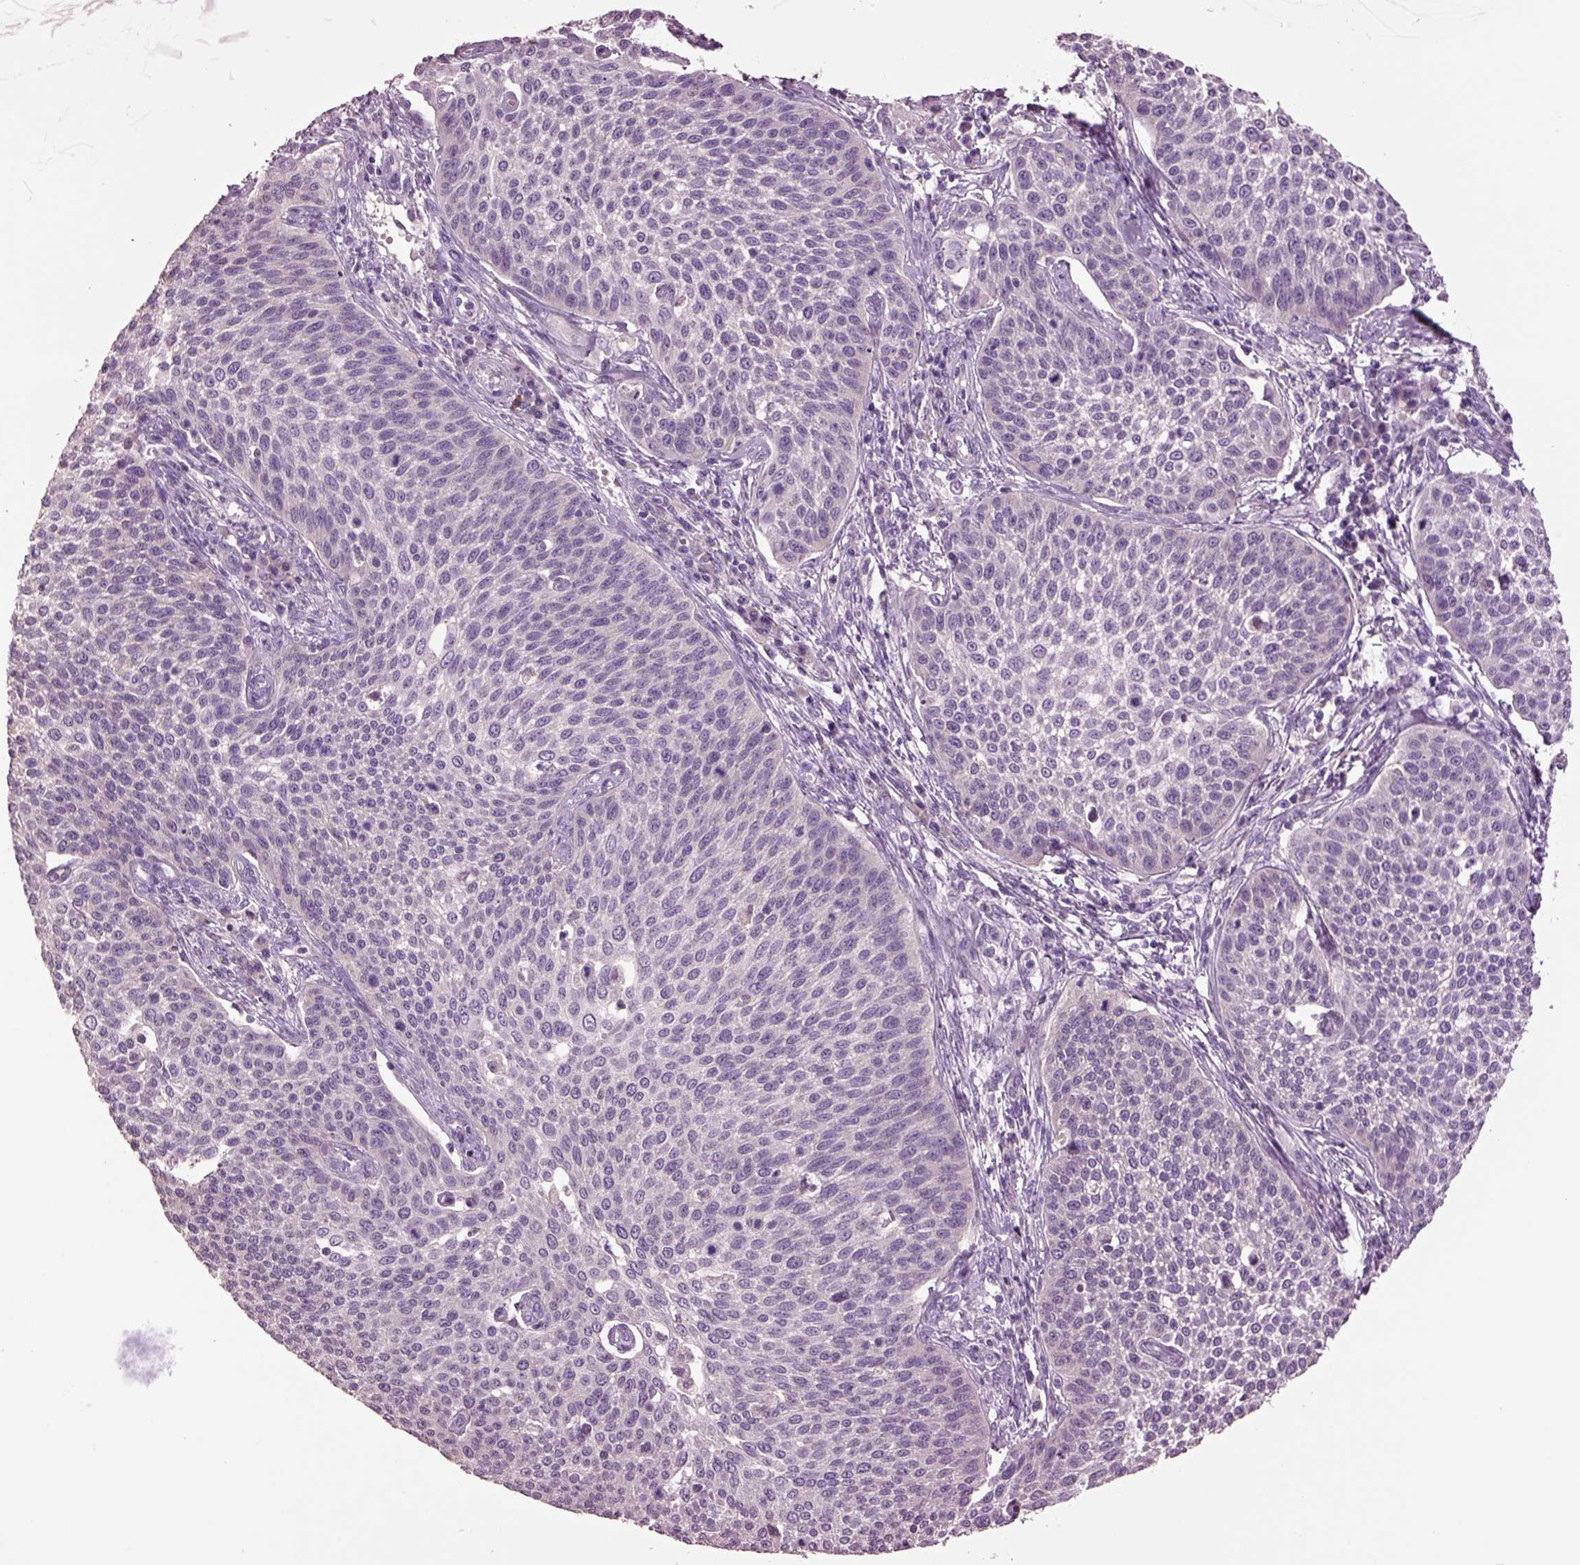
{"staining": {"intensity": "negative", "quantity": "none", "location": "none"}, "tissue": "cervical cancer", "cell_type": "Tumor cells", "image_type": "cancer", "snomed": [{"axis": "morphology", "description": "Squamous cell carcinoma, NOS"}, {"axis": "topography", "description": "Cervix"}], "caption": "Tumor cells show no significant protein staining in cervical cancer (squamous cell carcinoma). (Immunohistochemistry, brightfield microscopy, high magnification).", "gene": "CLPSL1", "patient": {"sex": "female", "age": 34}}